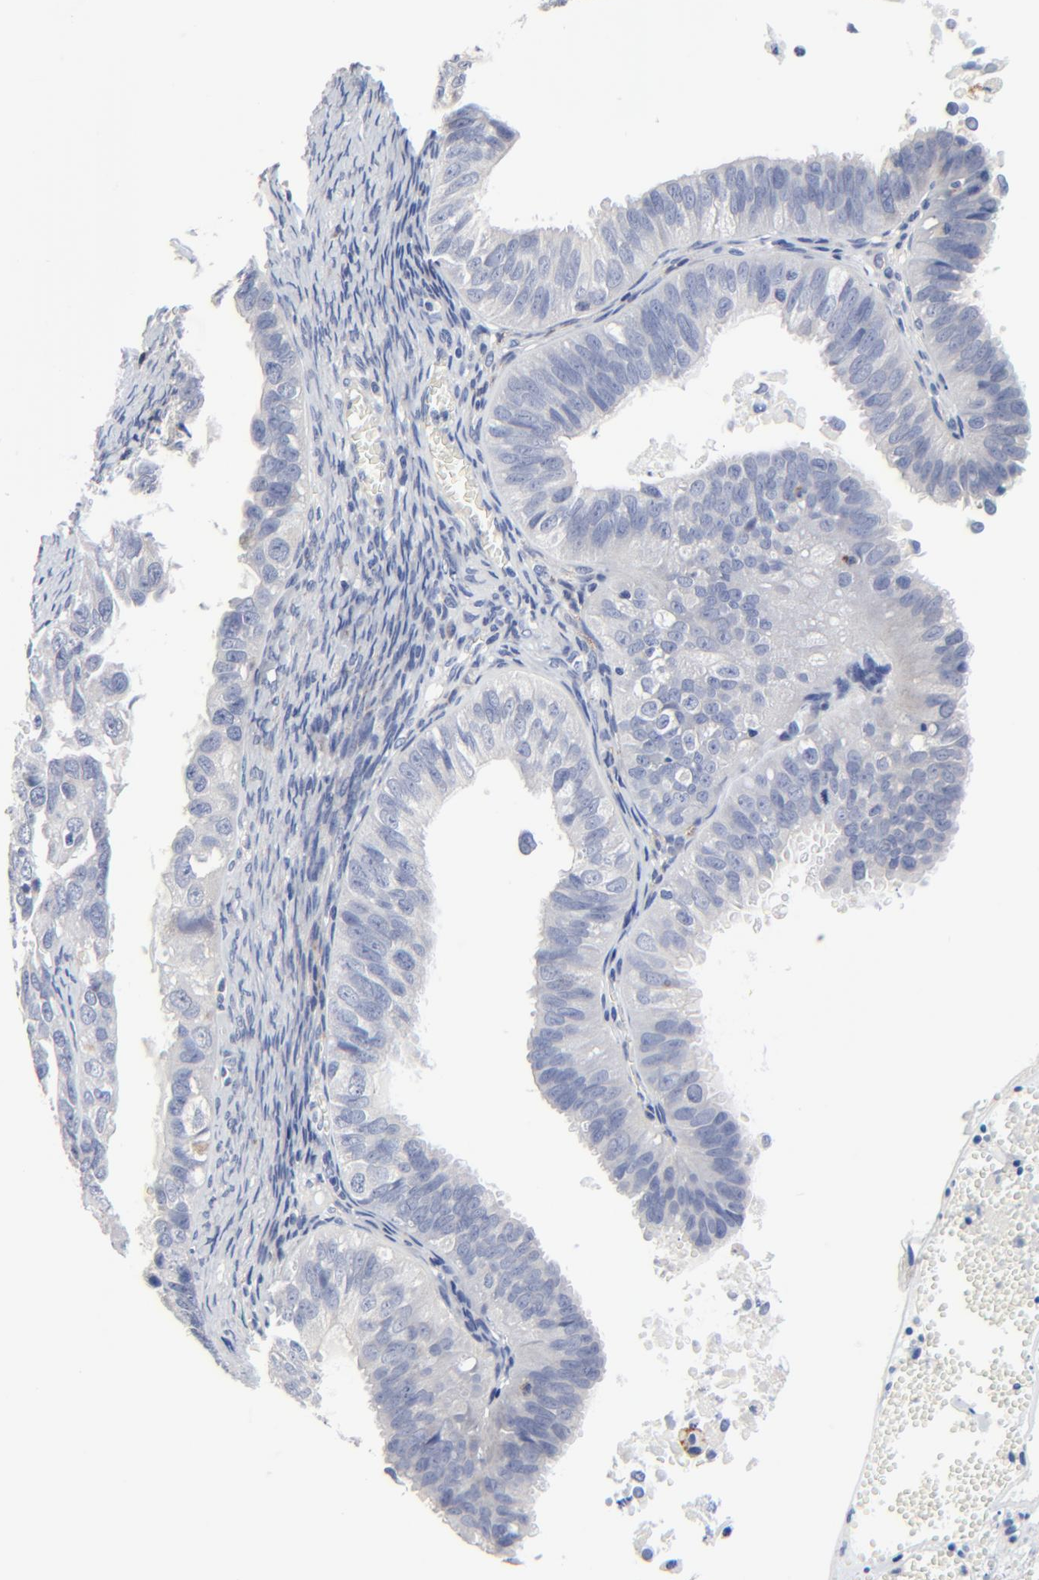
{"staining": {"intensity": "negative", "quantity": "none", "location": "none"}, "tissue": "ovarian cancer", "cell_type": "Tumor cells", "image_type": "cancer", "snomed": [{"axis": "morphology", "description": "Carcinoma, endometroid"}, {"axis": "topography", "description": "Ovary"}], "caption": "This is a micrograph of IHC staining of endometroid carcinoma (ovarian), which shows no positivity in tumor cells. The staining was performed using DAB (3,3'-diaminobenzidine) to visualize the protein expression in brown, while the nuclei were stained in blue with hematoxylin (Magnification: 20x).", "gene": "DHRSX", "patient": {"sex": "female", "age": 85}}